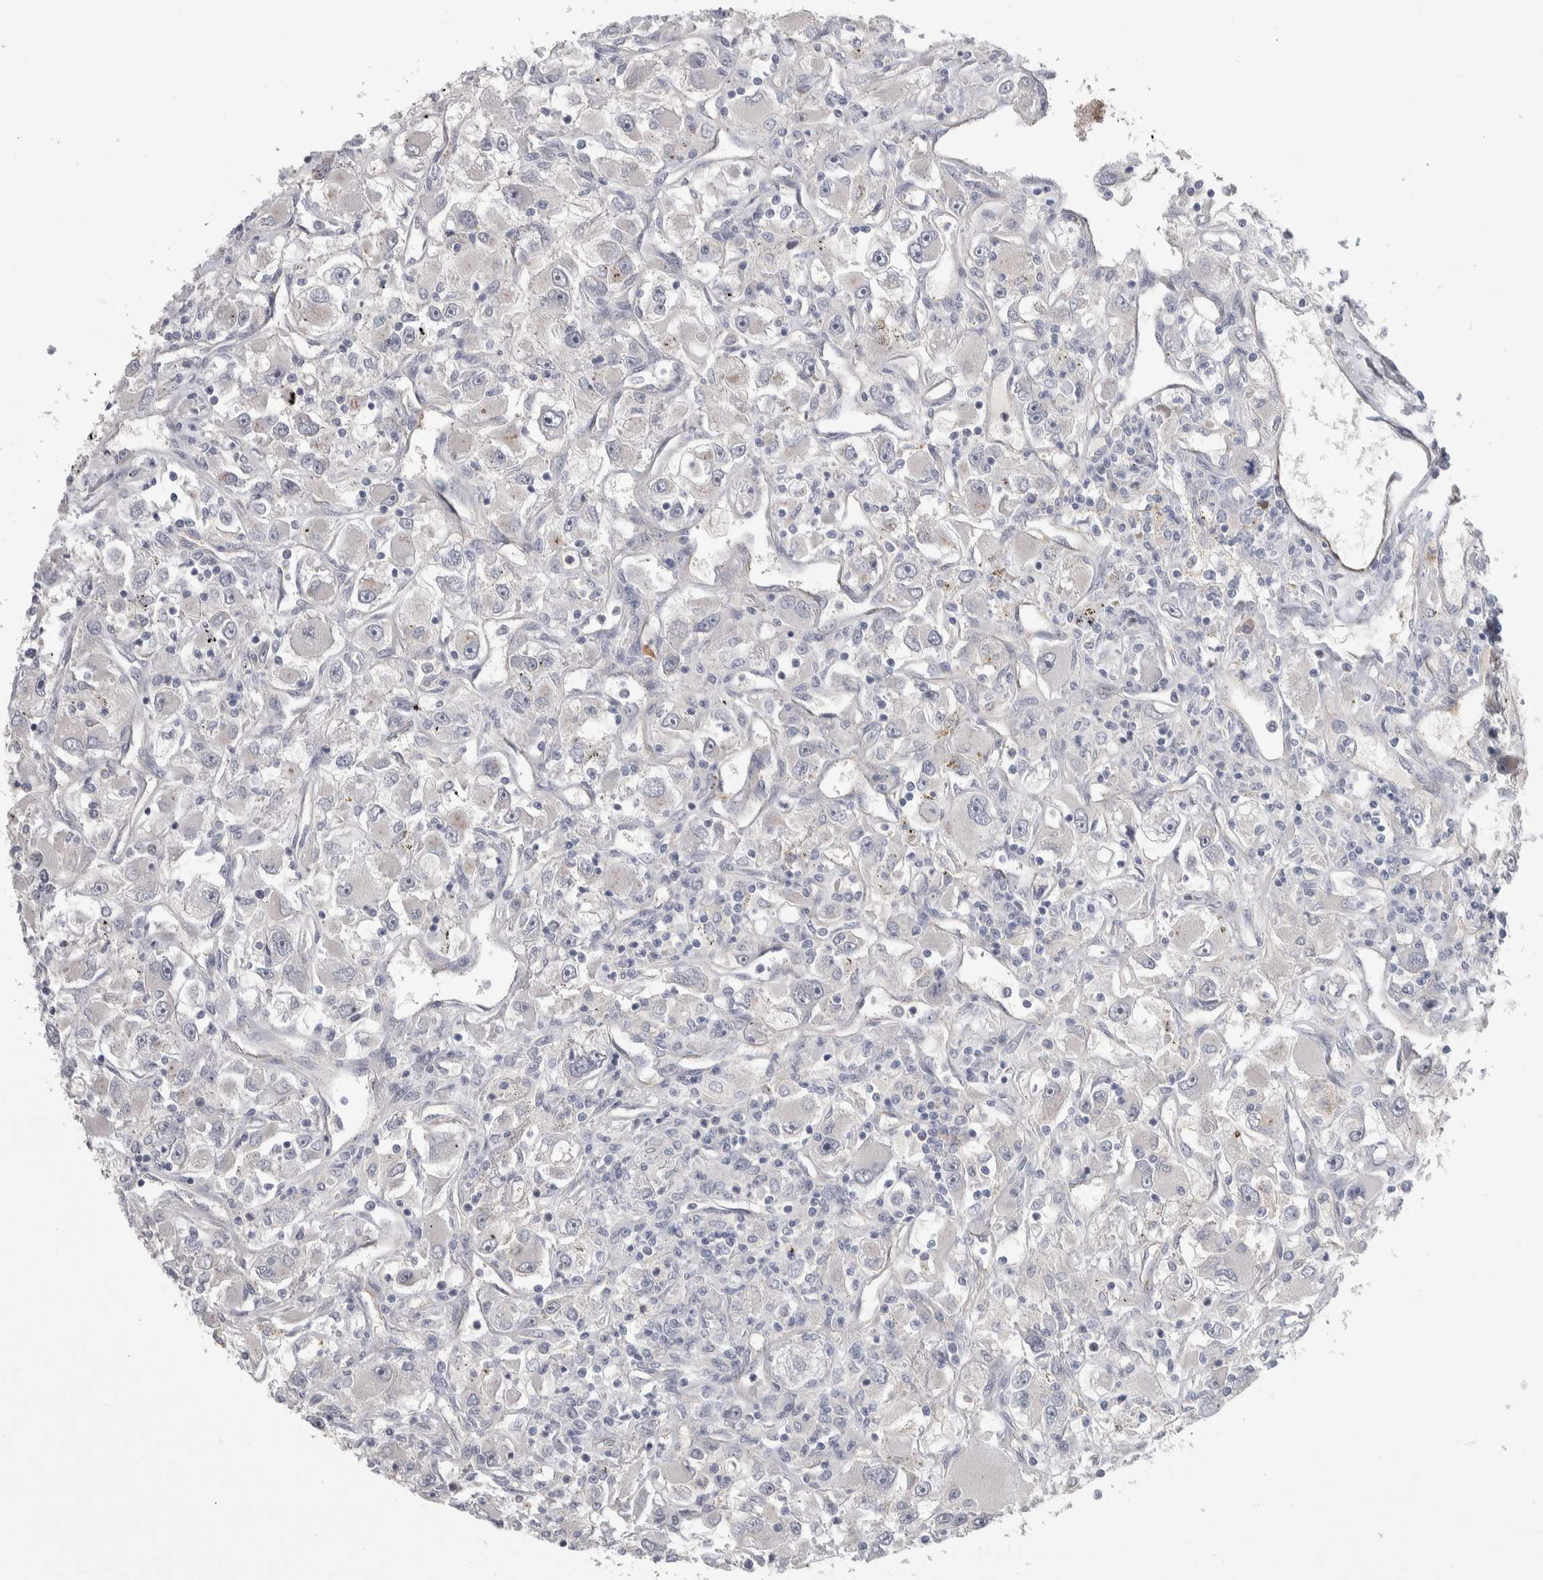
{"staining": {"intensity": "negative", "quantity": "none", "location": "none"}, "tissue": "renal cancer", "cell_type": "Tumor cells", "image_type": "cancer", "snomed": [{"axis": "morphology", "description": "Adenocarcinoma, NOS"}, {"axis": "topography", "description": "Kidney"}], "caption": "Immunohistochemical staining of adenocarcinoma (renal) exhibits no significant positivity in tumor cells.", "gene": "ZNF862", "patient": {"sex": "female", "age": 52}}